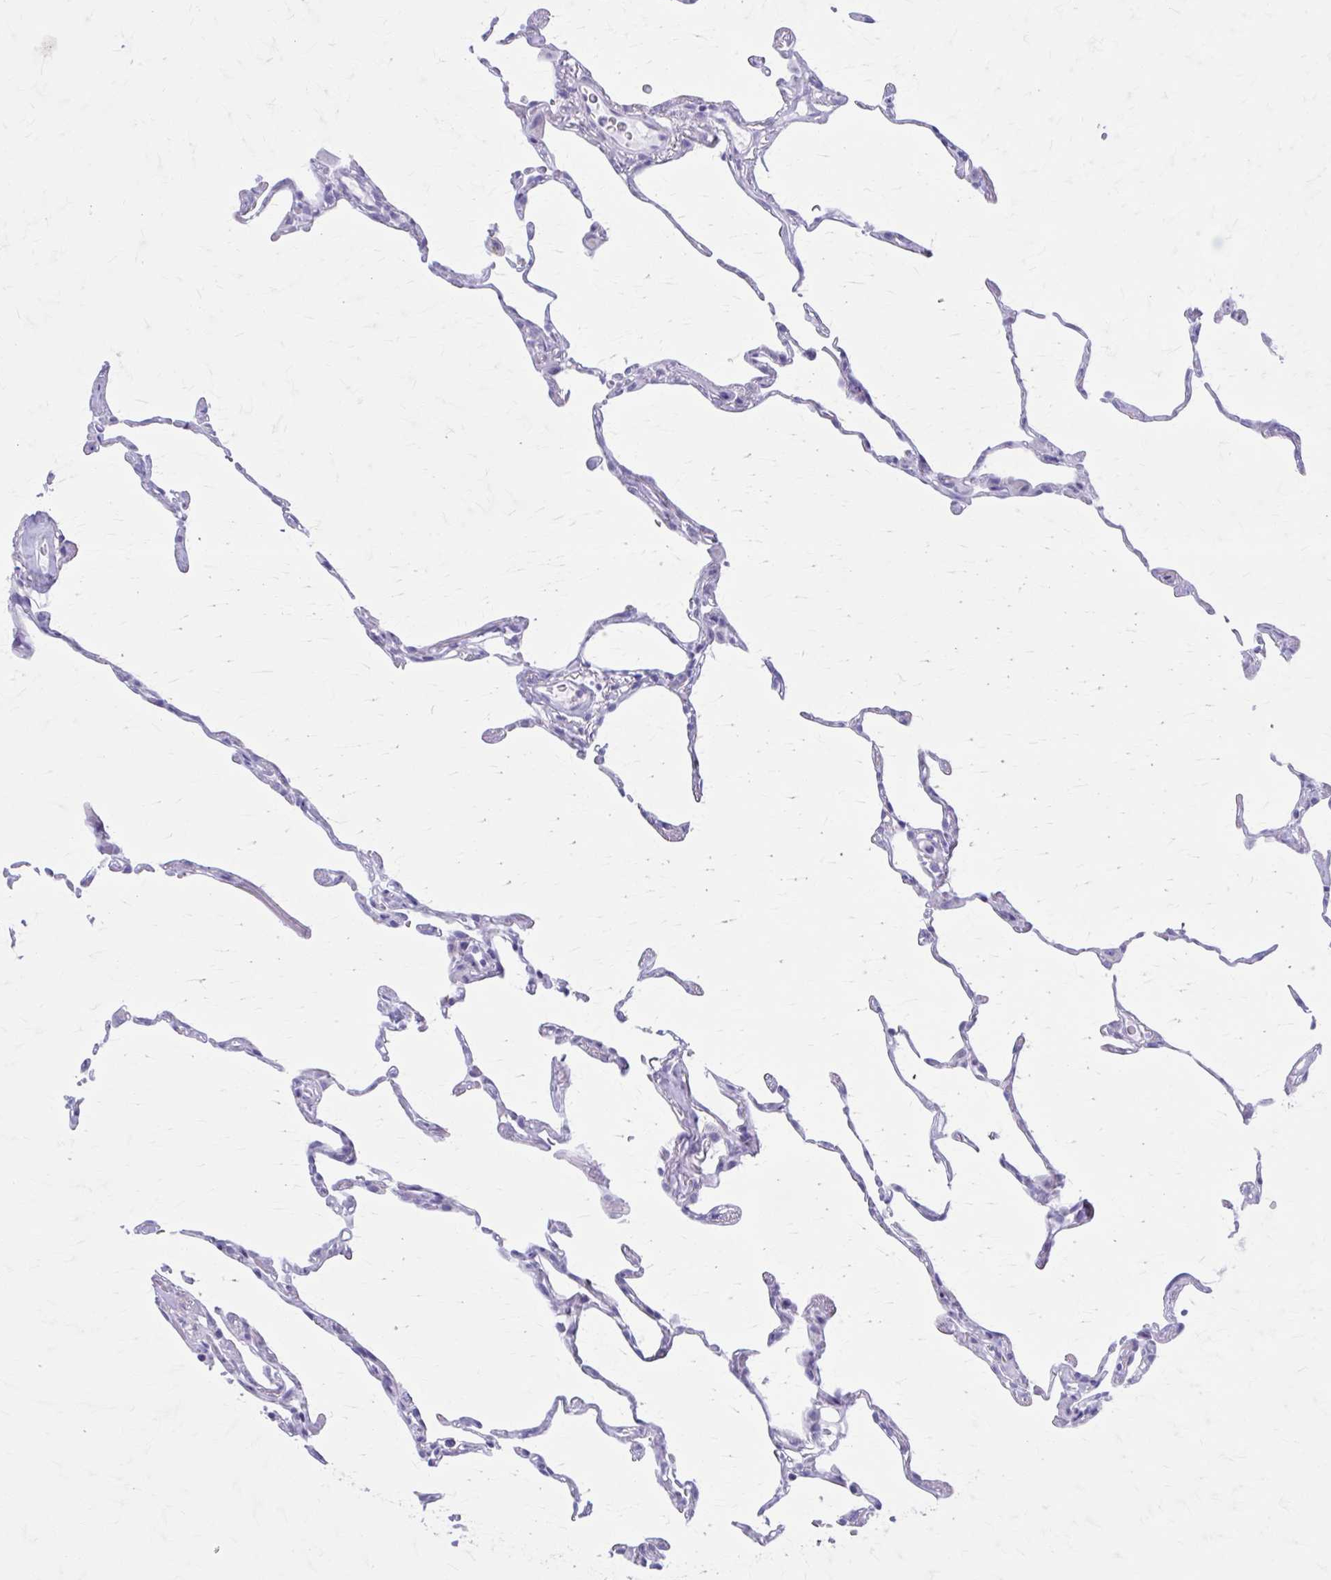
{"staining": {"intensity": "negative", "quantity": "none", "location": "none"}, "tissue": "lung", "cell_type": "Alveolar cells", "image_type": "normal", "snomed": [{"axis": "morphology", "description": "Normal tissue, NOS"}, {"axis": "topography", "description": "Lung"}], "caption": "This image is of benign lung stained with immunohistochemistry (IHC) to label a protein in brown with the nuclei are counter-stained blue. There is no staining in alveolar cells. (DAB (3,3'-diaminobenzidine) immunohistochemistry visualized using brightfield microscopy, high magnification).", "gene": "KCNE2", "patient": {"sex": "female", "age": 57}}